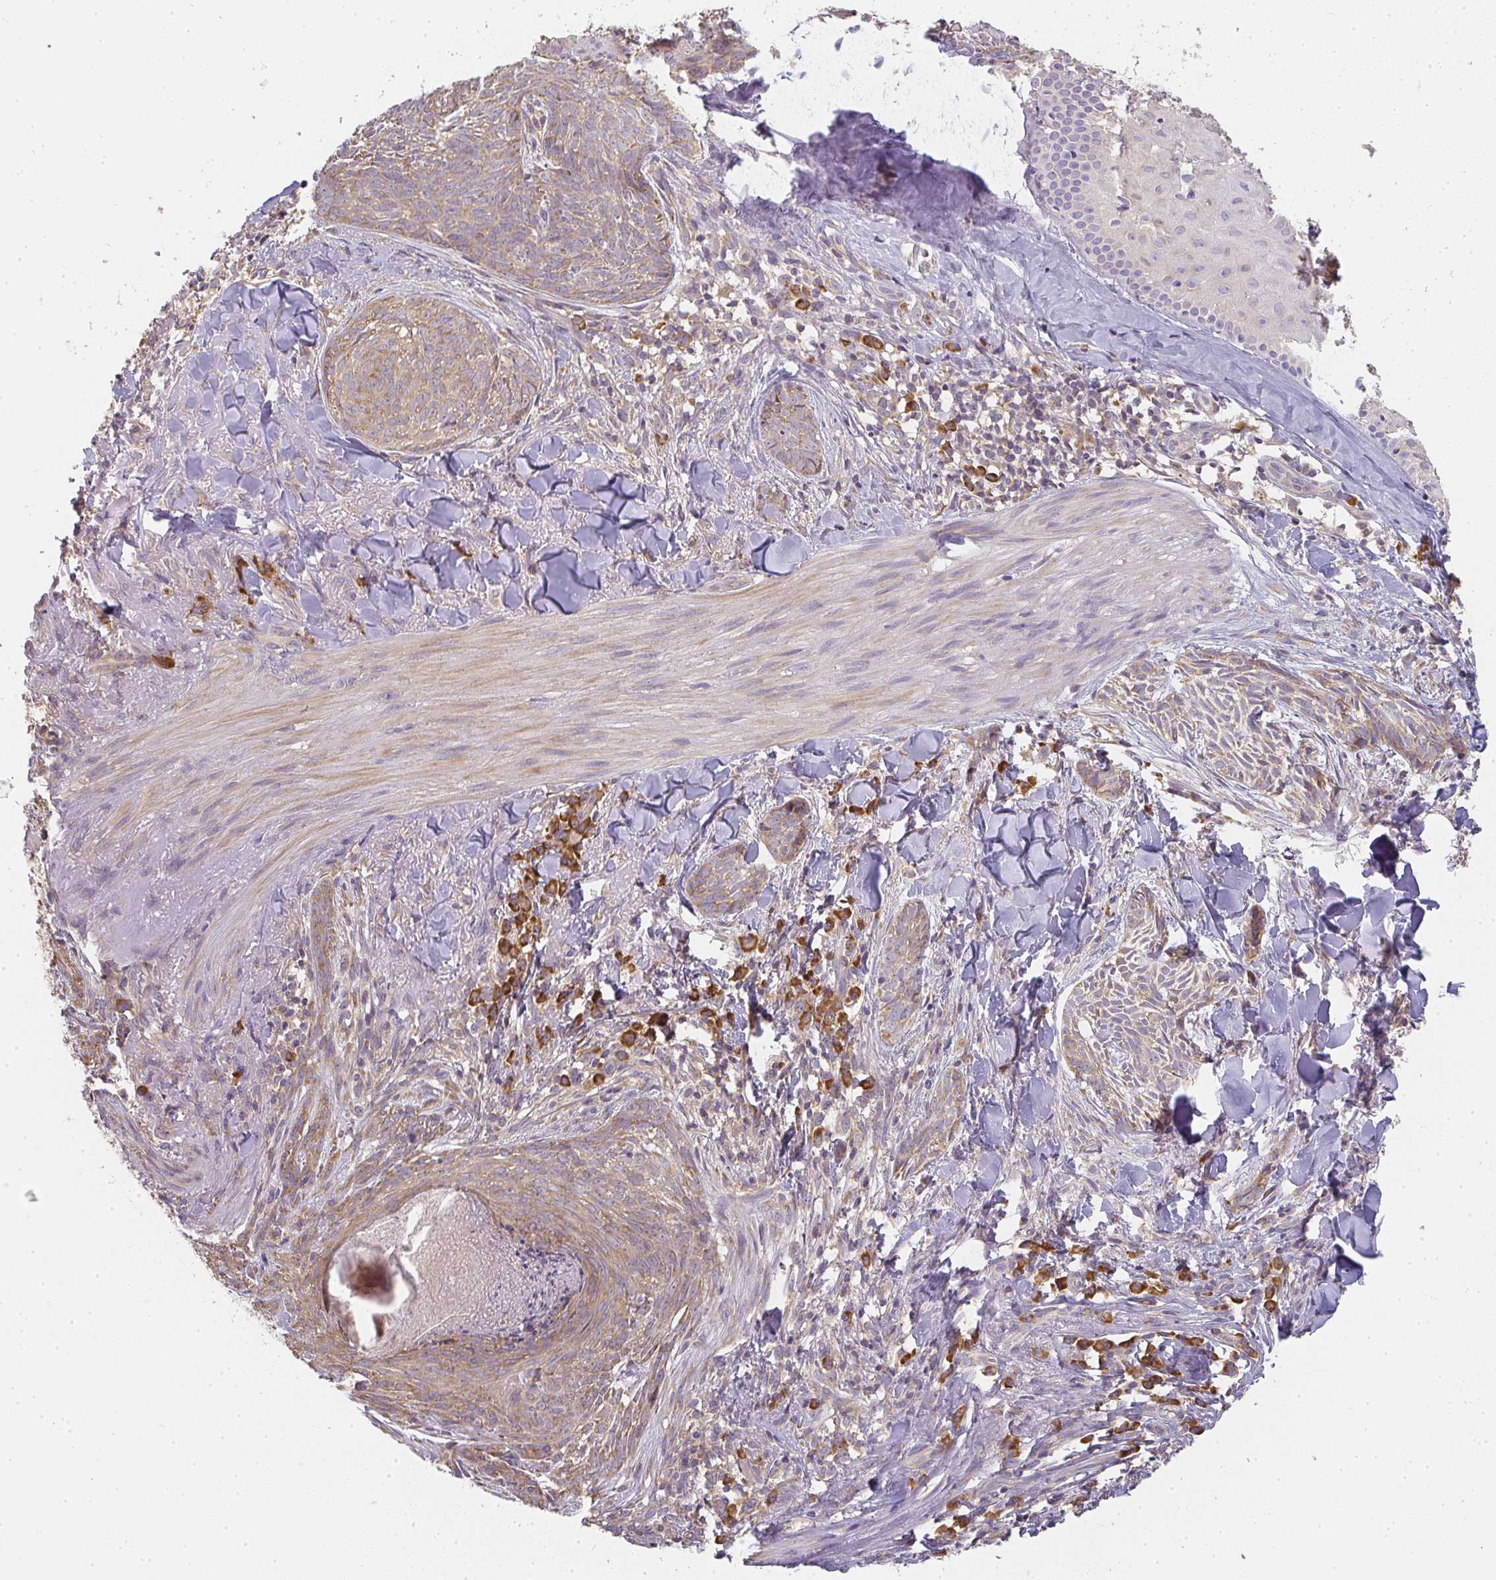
{"staining": {"intensity": "weak", "quantity": ">75%", "location": "cytoplasmic/membranous"}, "tissue": "skin cancer", "cell_type": "Tumor cells", "image_type": "cancer", "snomed": [{"axis": "morphology", "description": "Basal cell carcinoma"}, {"axis": "topography", "description": "Skin"}], "caption": "Weak cytoplasmic/membranous expression is present in about >75% of tumor cells in skin cancer (basal cell carcinoma).", "gene": "SLC35B3", "patient": {"sex": "female", "age": 93}}